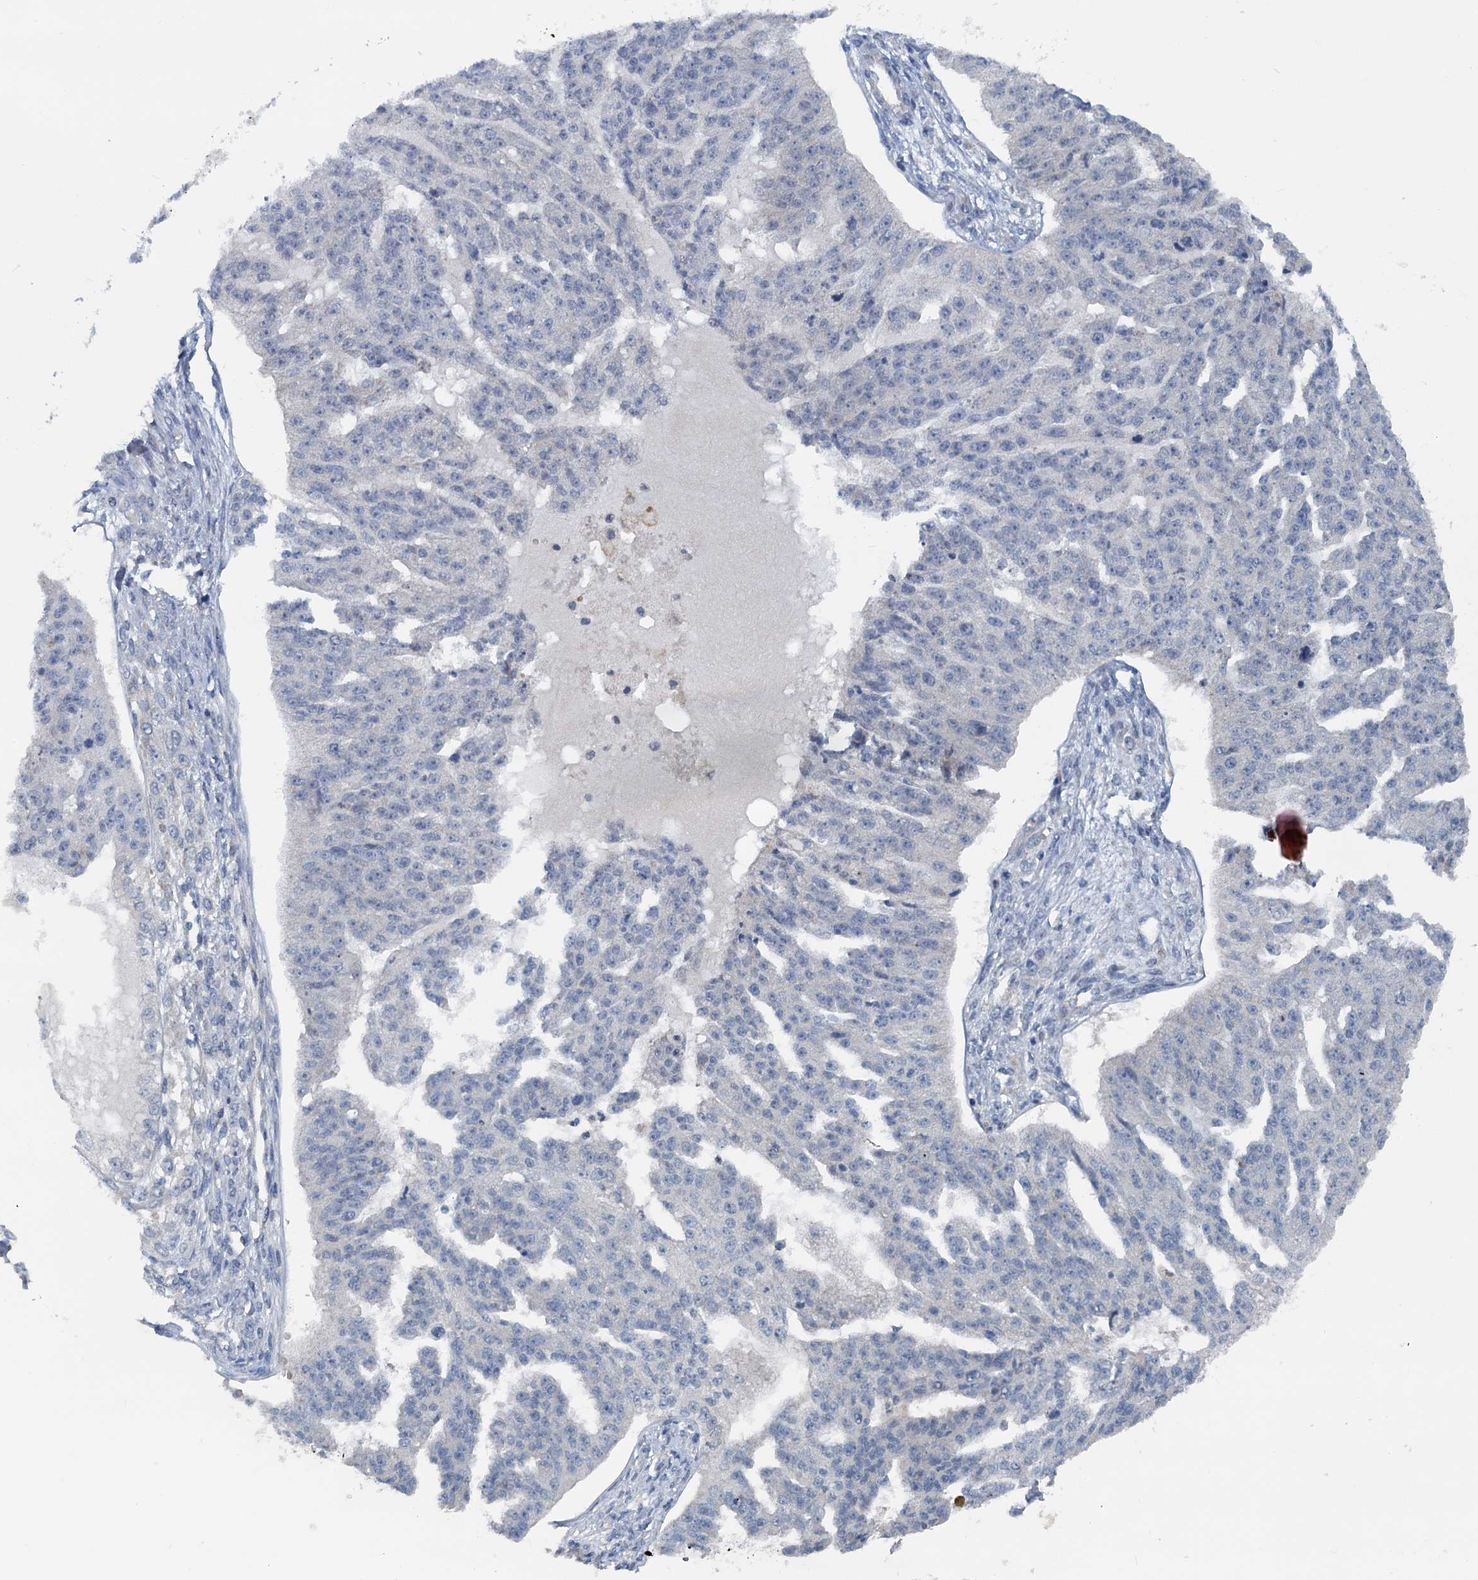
{"staining": {"intensity": "negative", "quantity": "none", "location": "none"}, "tissue": "ovarian cancer", "cell_type": "Tumor cells", "image_type": "cancer", "snomed": [{"axis": "morphology", "description": "Cystadenocarcinoma, serous, NOS"}, {"axis": "topography", "description": "Ovary"}], "caption": "Ovarian cancer (serous cystadenocarcinoma) was stained to show a protein in brown. There is no significant positivity in tumor cells.", "gene": "GCLM", "patient": {"sex": "female", "age": 58}}